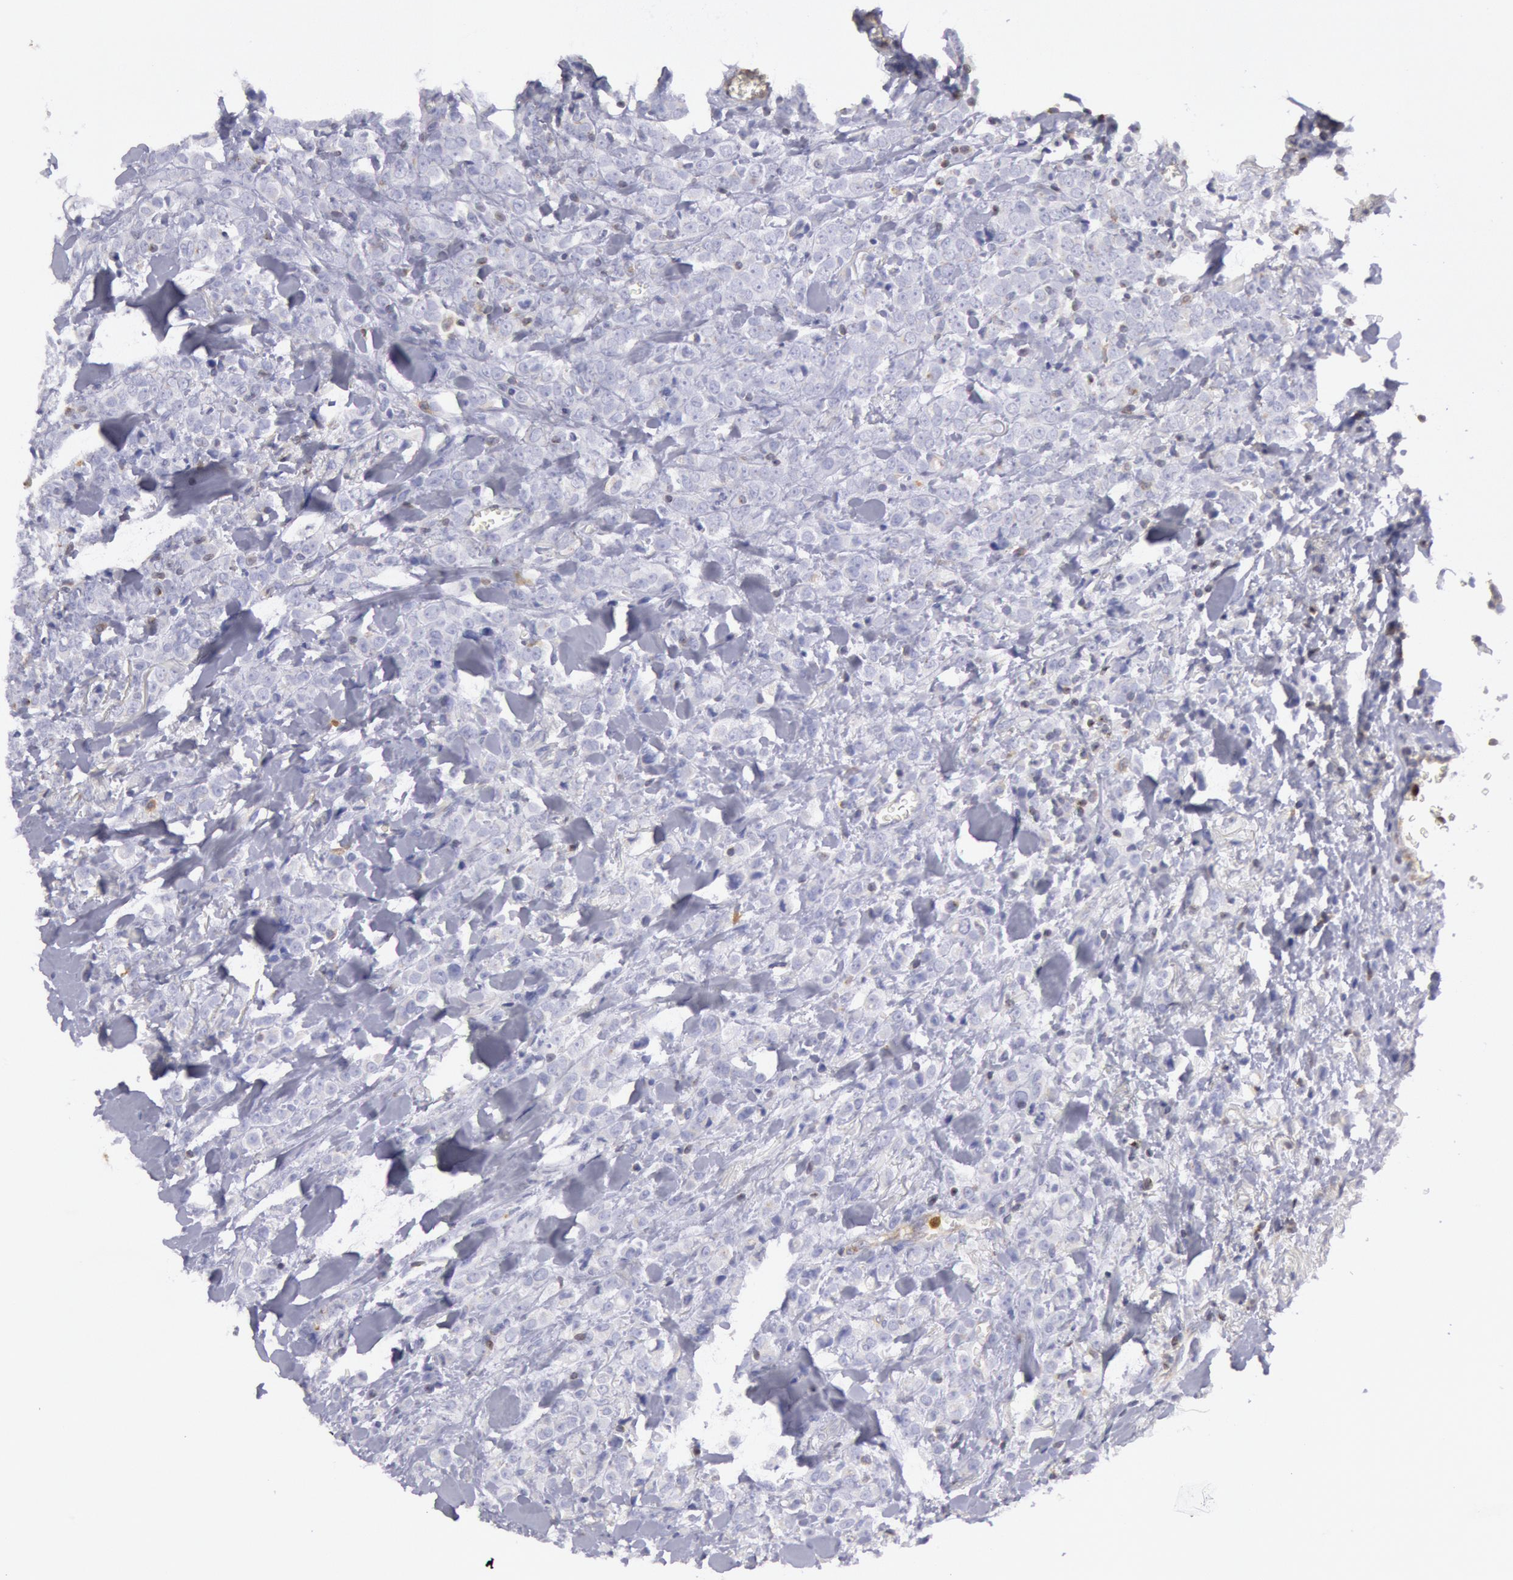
{"staining": {"intensity": "negative", "quantity": "none", "location": "none"}, "tissue": "breast cancer", "cell_type": "Tumor cells", "image_type": "cancer", "snomed": [{"axis": "morphology", "description": "Lobular carcinoma"}, {"axis": "topography", "description": "Breast"}], "caption": "Immunohistochemical staining of human breast cancer exhibits no significant expression in tumor cells.", "gene": "RAB27A", "patient": {"sex": "female", "age": 57}}